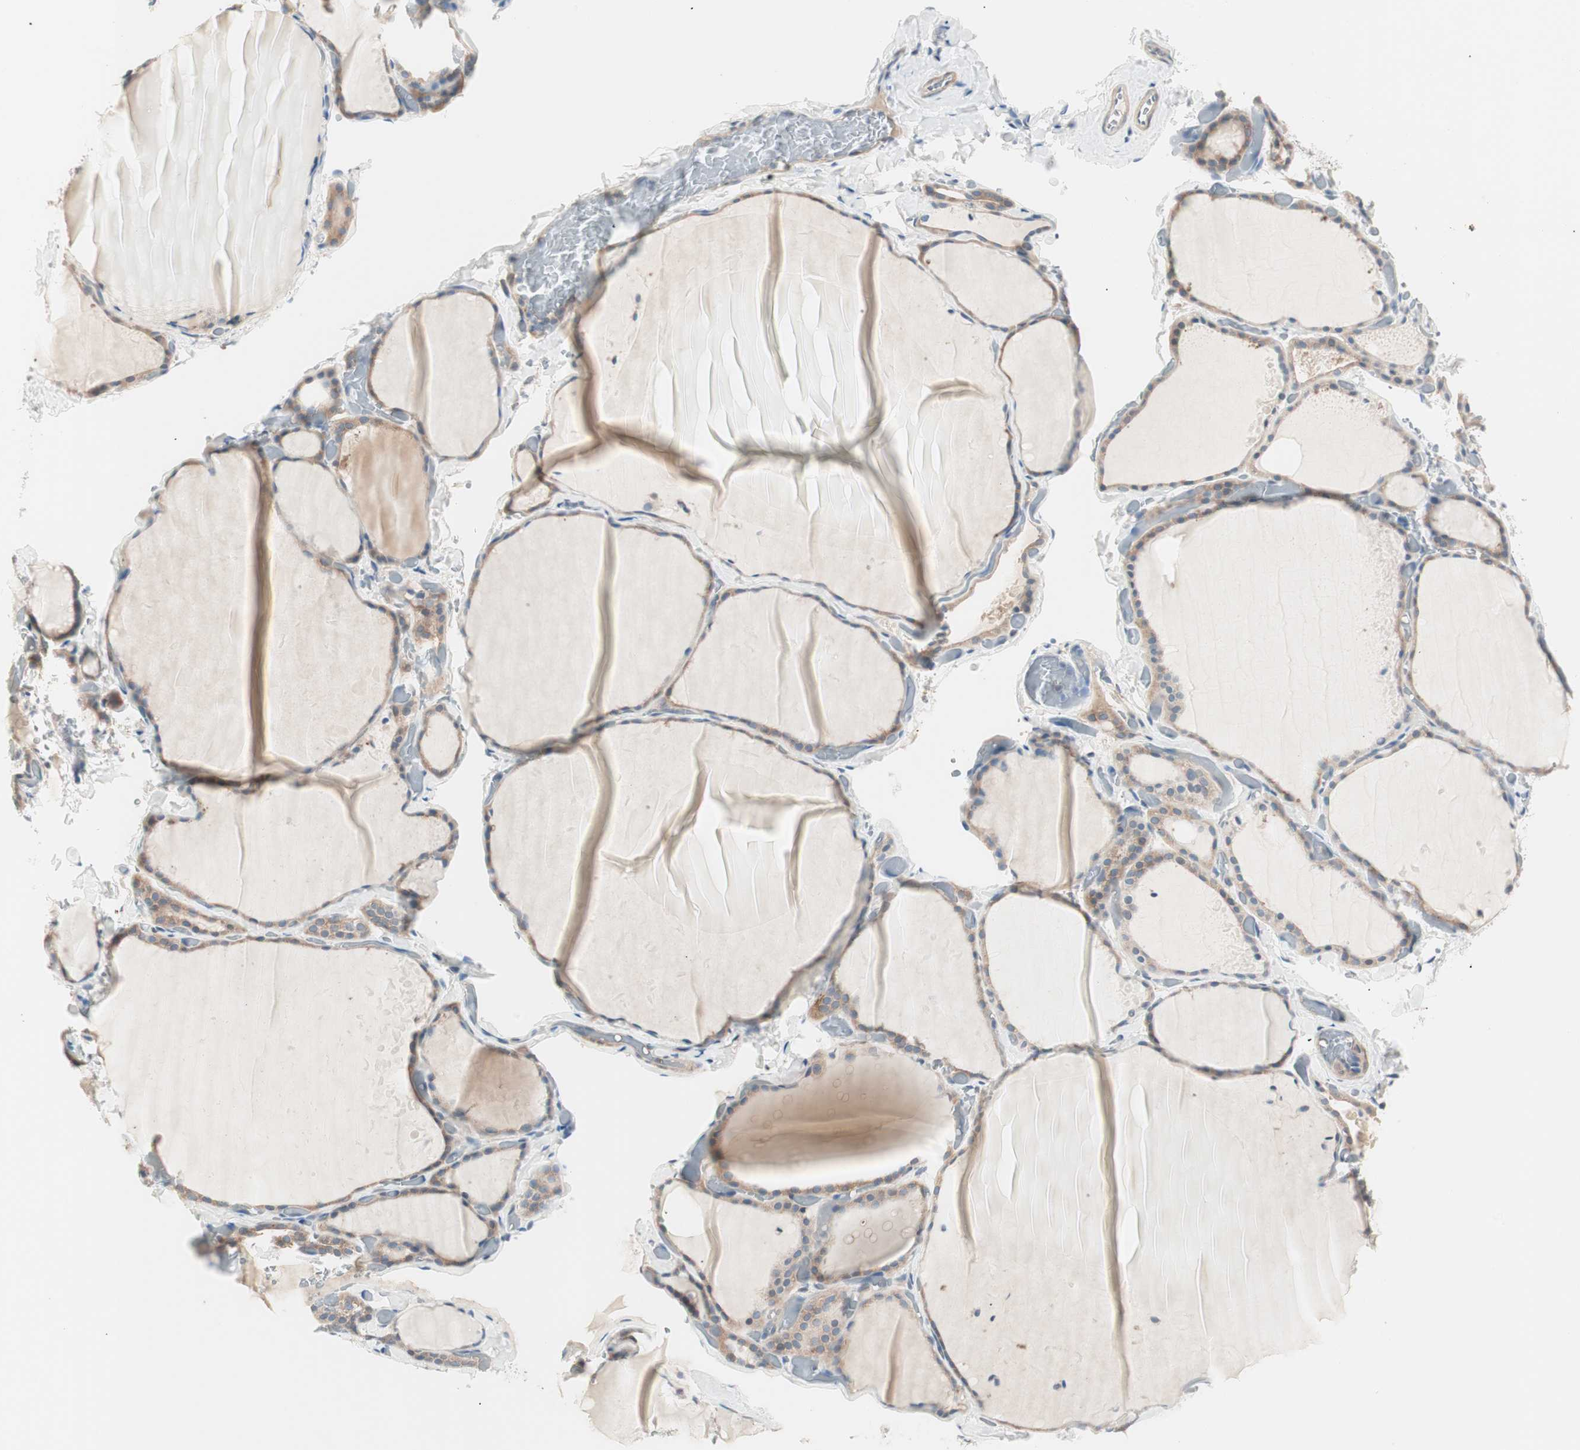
{"staining": {"intensity": "weak", "quantity": "25%-75%", "location": "cytoplasmic/membranous"}, "tissue": "thyroid gland", "cell_type": "Glandular cells", "image_type": "normal", "snomed": [{"axis": "morphology", "description": "Normal tissue, NOS"}, {"axis": "topography", "description": "Thyroid gland"}], "caption": "Thyroid gland was stained to show a protein in brown. There is low levels of weak cytoplasmic/membranous positivity in about 25%-75% of glandular cells. The protein of interest is stained brown, and the nuclei are stained in blue (DAB (3,3'-diaminobenzidine) IHC with brightfield microscopy, high magnification).", "gene": "RAD54B", "patient": {"sex": "female", "age": 22}}